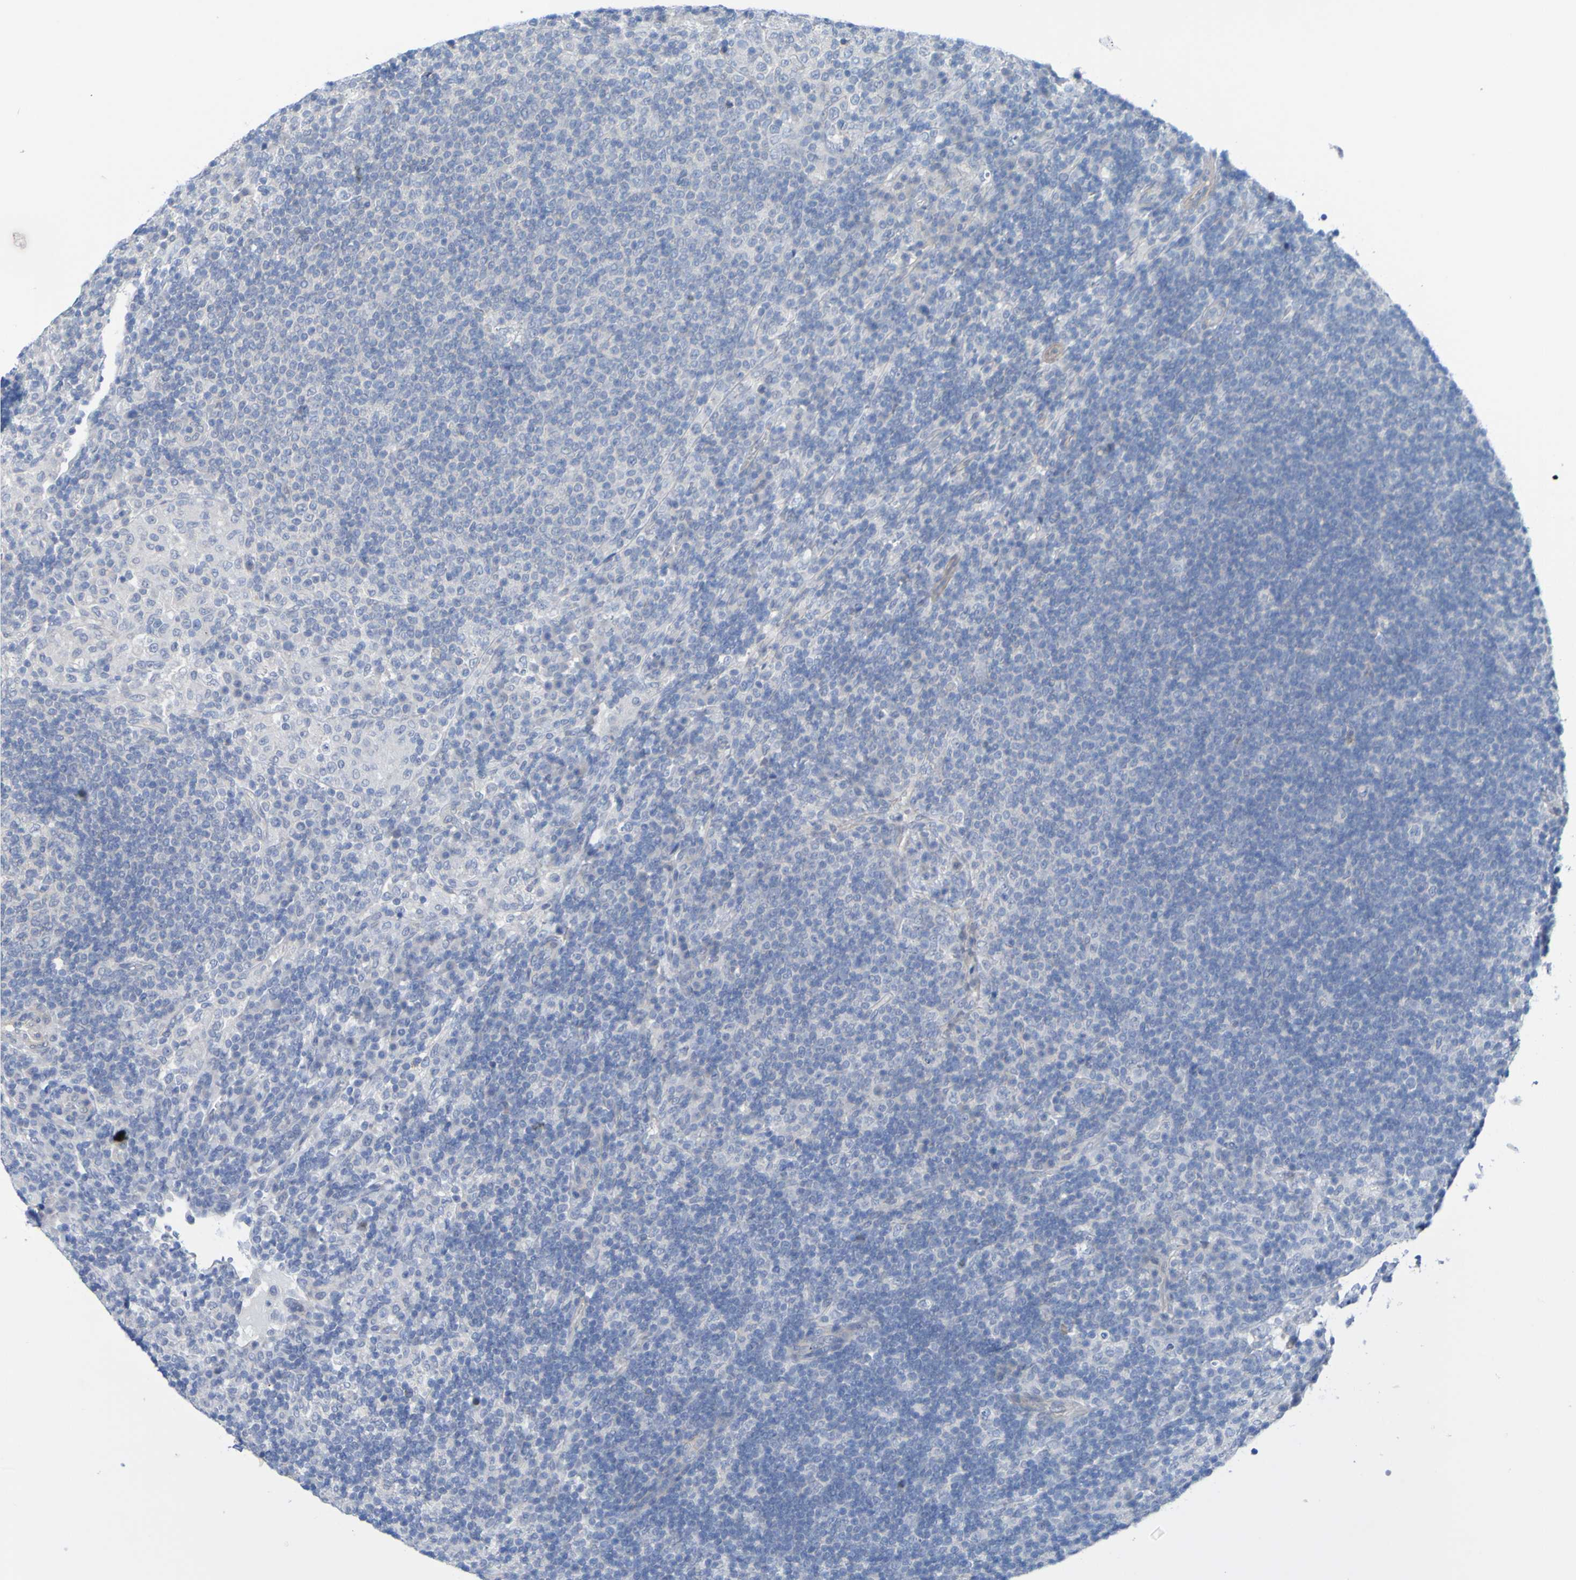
{"staining": {"intensity": "negative", "quantity": "none", "location": "none"}, "tissue": "lymph node", "cell_type": "Germinal center cells", "image_type": "normal", "snomed": [{"axis": "morphology", "description": "Normal tissue, NOS"}, {"axis": "topography", "description": "Lymph node"}], "caption": "Lymph node stained for a protein using IHC exhibits no expression germinal center cells.", "gene": "ACMSD", "patient": {"sex": "female", "age": 53}}